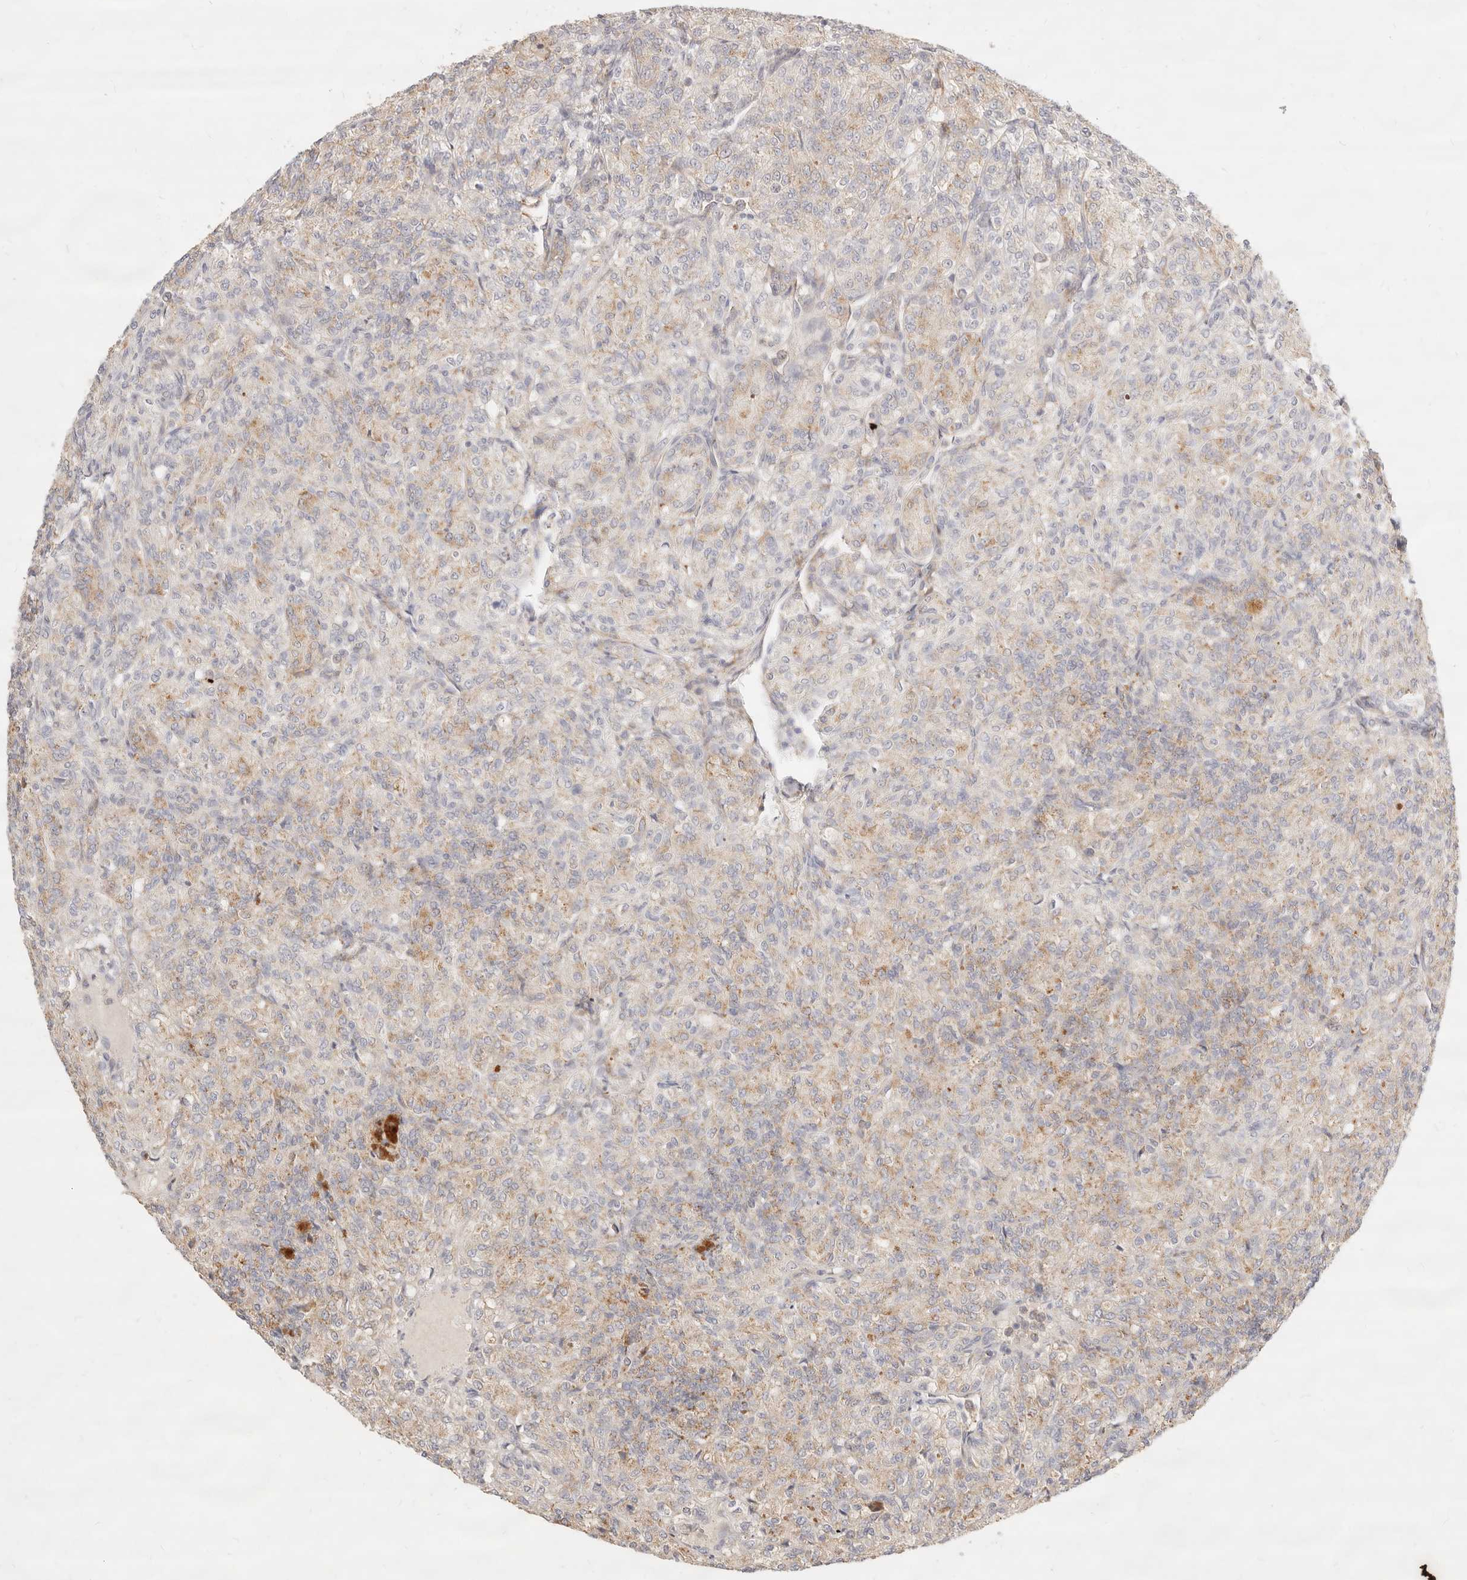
{"staining": {"intensity": "weak", "quantity": "25%-75%", "location": "cytoplasmic/membranous"}, "tissue": "renal cancer", "cell_type": "Tumor cells", "image_type": "cancer", "snomed": [{"axis": "morphology", "description": "Adenocarcinoma, NOS"}, {"axis": "topography", "description": "Kidney"}], "caption": "Adenocarcinoma (renal) stained for a protein demonstrates weak cytoplasmic/membranous positivity in tumor cells.", "gene": "ACOX1", "patient": {"sex": "male", "age": 77}}